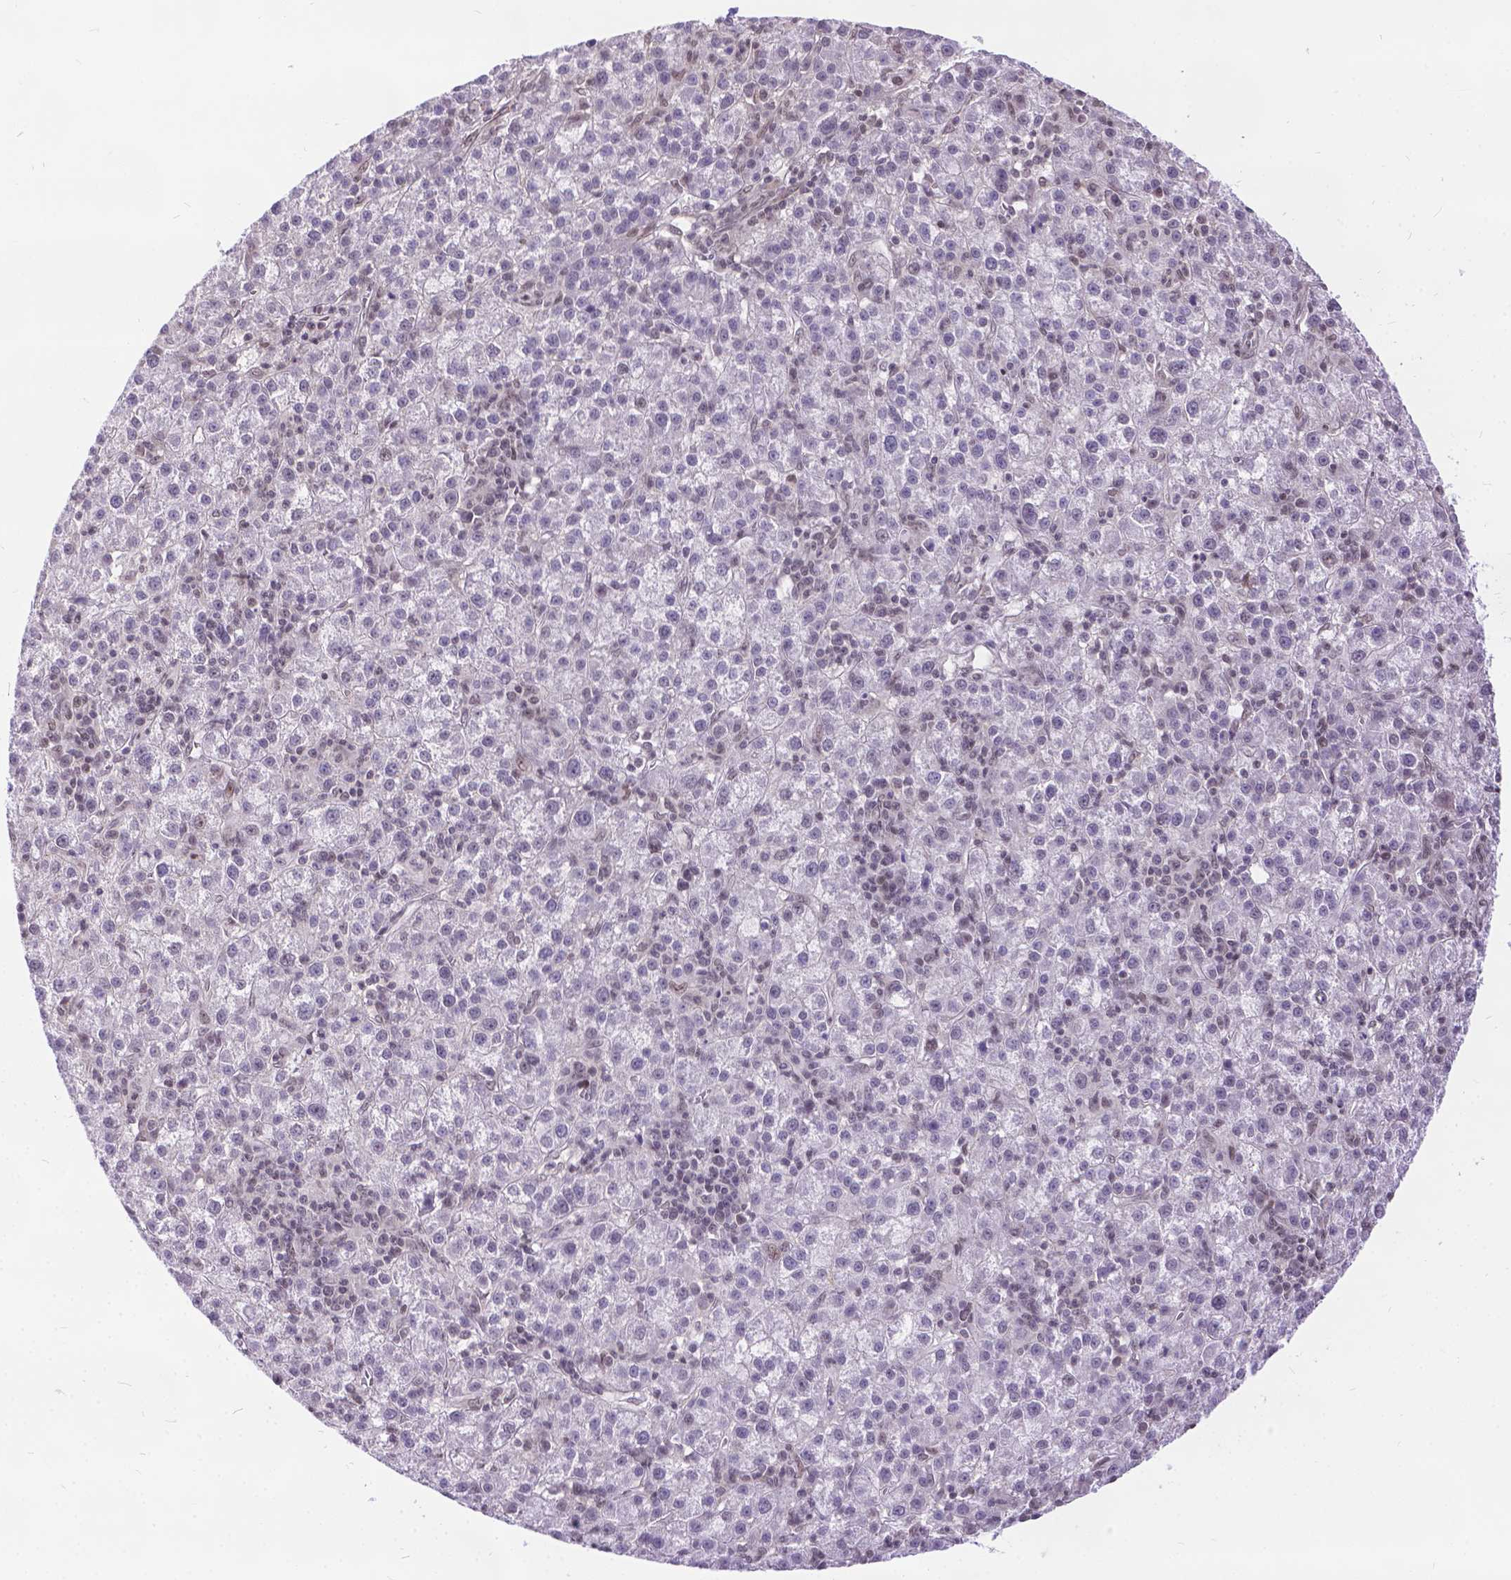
{"staining": {"intensity": "weak", "quantity": "<25%", "location": "nuclear"}, "tissue": "liver cancer", "cell_type": "Tumor cells", "image_type": "cancer", "snomed": [{"axis": "morphology", "description": "Carcinoma, Hepatocellular, NOS"}, {"axis": "topography", "description": "Liver"}], "caption": "There is no significant staining in tumor cells of hepatocellular carcinoma (liver).", "gene": "FAM124B", "patient": {"sex": "female", "age": 60}}